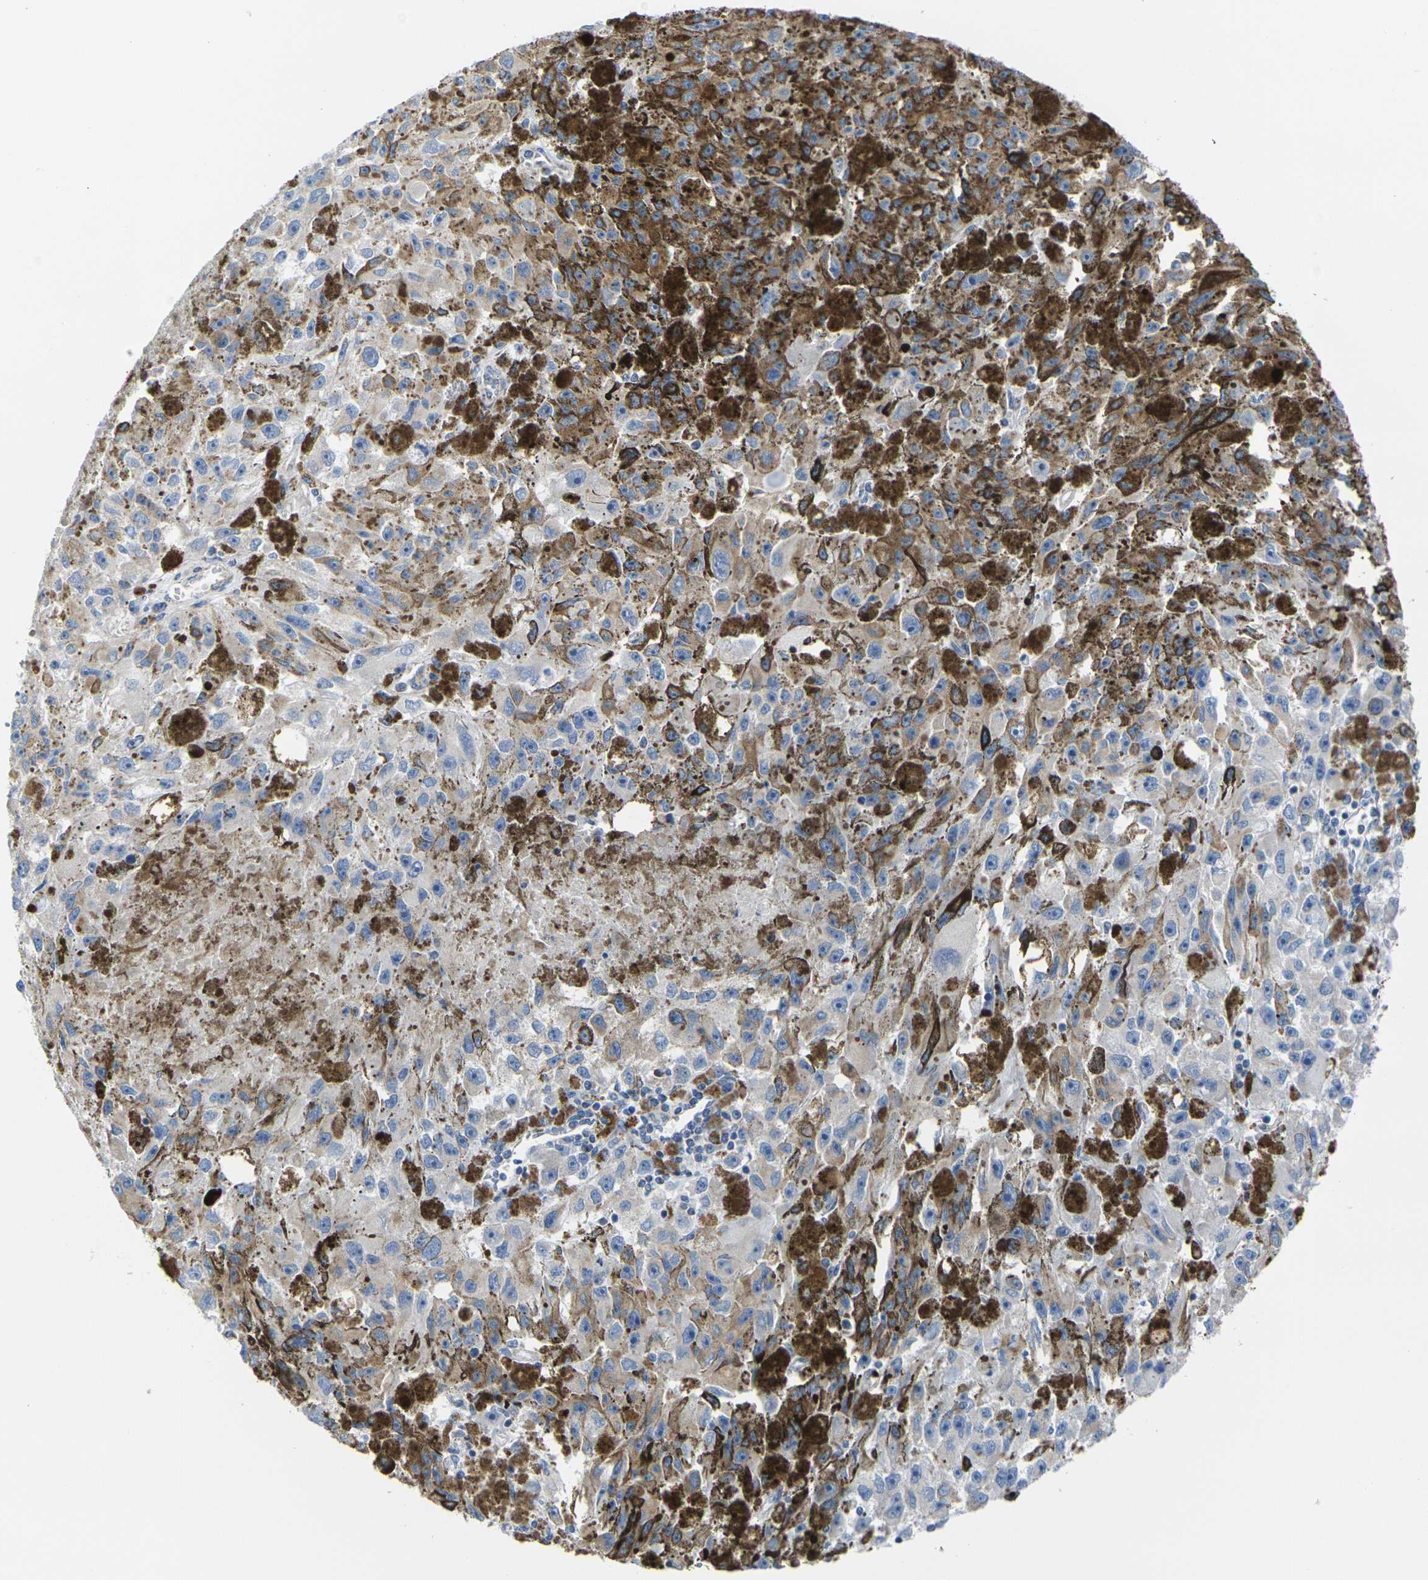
{"staining": {"intensity": "weak", "quantity": "<25%", "location": "cytoplasmic/membranous"}, "tissue": "melanoma", "cell_type": "Tumor cells", "image_type": "cancer", "snomed": [{"axis": "morphology", "description": "Malignant melanoma in situ"}, {"axis": "morphology", "description": "Malignant melanoma, NOS"}, {"axis": "topography", "description": "Skin"}], "caption": "Image shows no significant protein positivity in tumor cells of melanoma.", "gene": "TMEM204", "patient": {"sex": "female", "age": 88}}